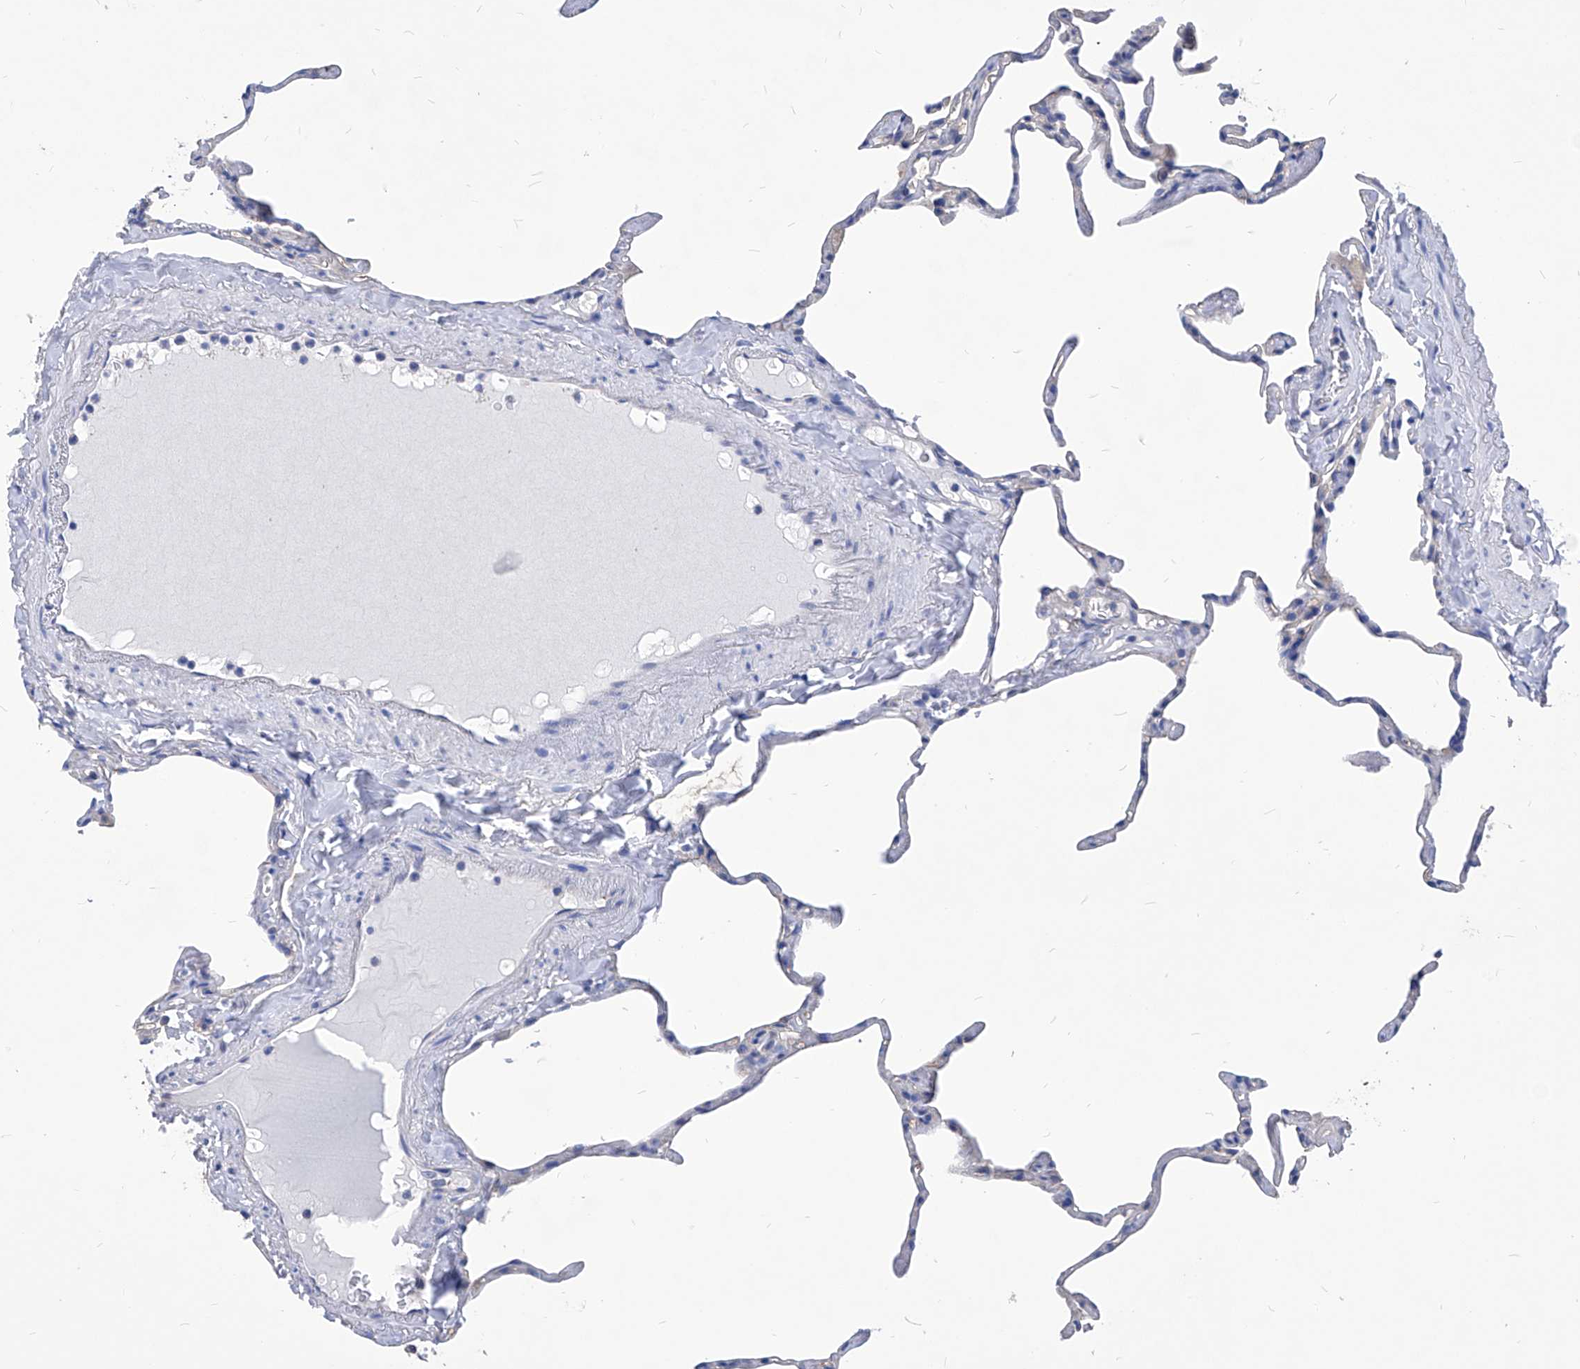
{"staining": {"intensity": "negative", "quantity": "none", "location": "none"}, "tissue": "lung", "cell_type": "Alveolar cells", "image_type": "normal", "snomed": [{"axis": "morphology", "description": "Normal tissue, NOS"}, {"axis": "topography", "description": "Lung"}], "caption": "The histopathology image shows no significant staining in alveolar cells of lung. (Brightfield microscopy of DAB (3,3'-diaminobenzidine) IHC at high magnification).", "gene": "XPNPEP1", "patient": {"sex": "male", "age": 65}}